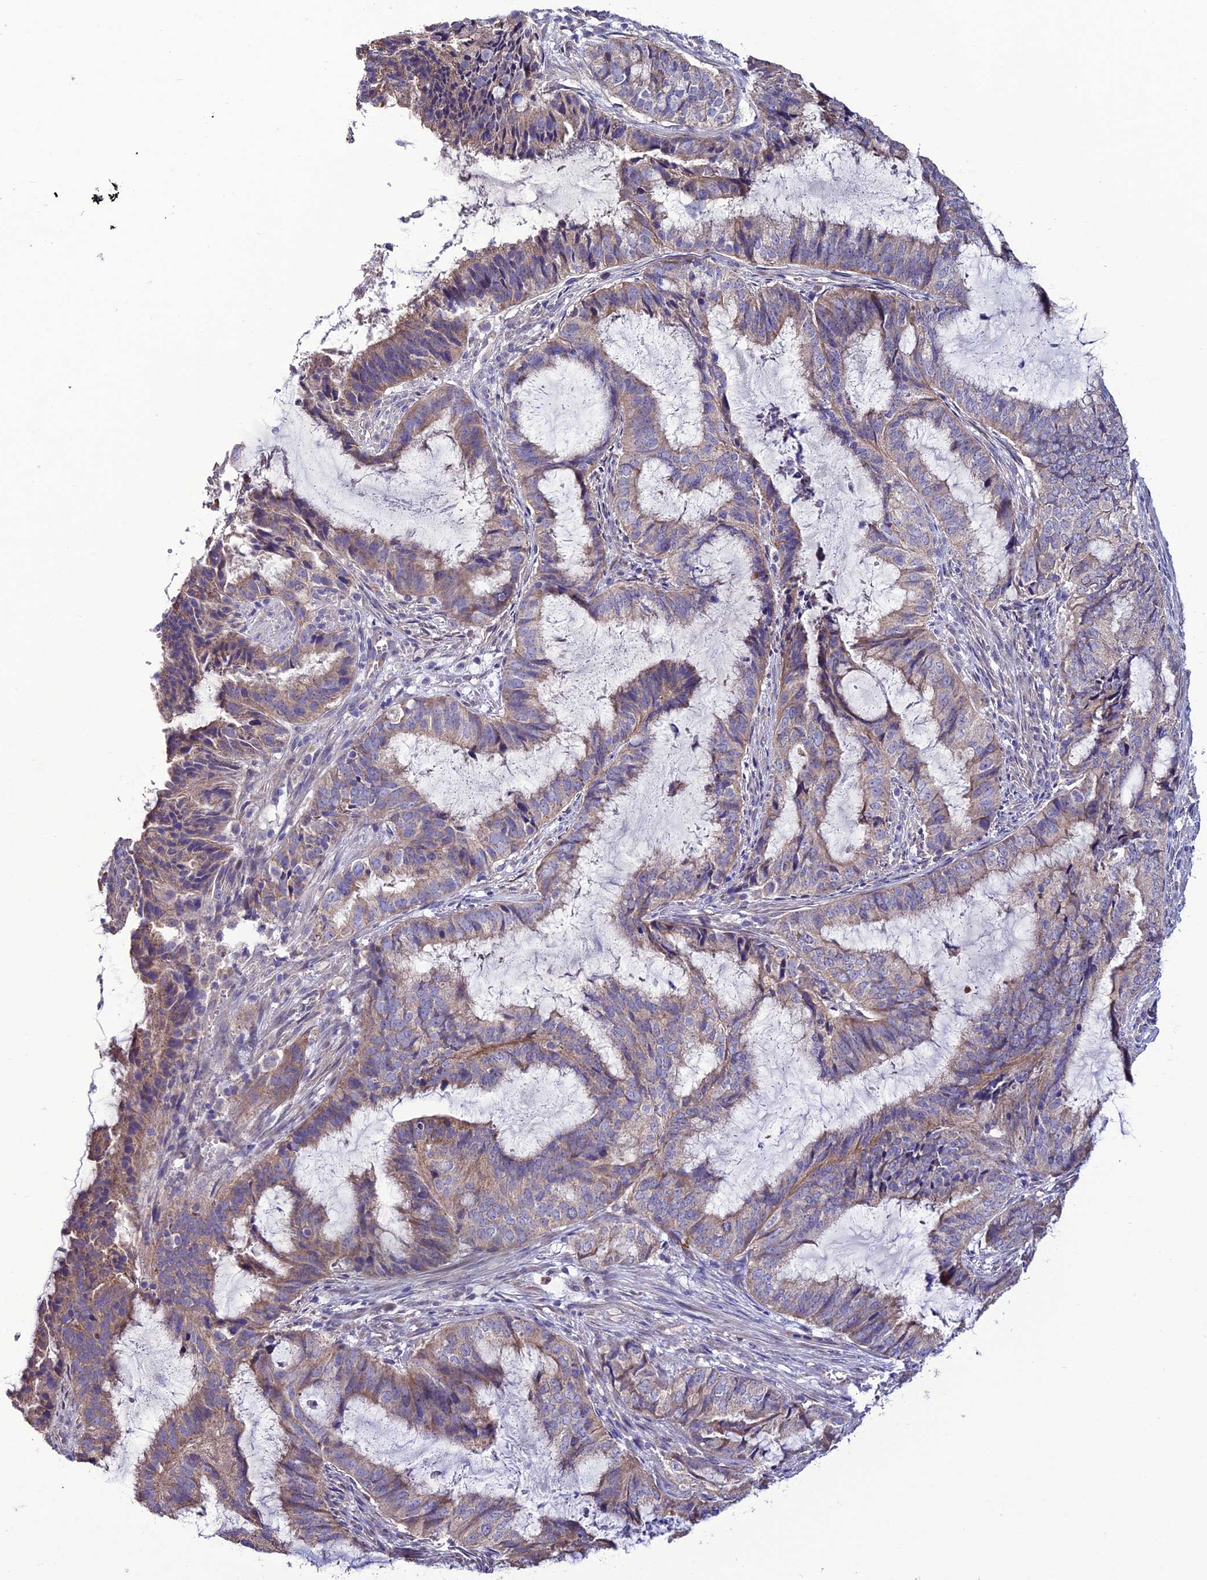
{"staining": {"intensity": "weak", "quantity": "25%-75%", "location": "cytoplasmic/membranous"}, "tissue": "endometrial cancer", "cell_type": "Tumor cells", "image_type": "cancer", "snomed": [{"axis": "morphology", "description": "Adenocarcinoma, NOS"}, {"axis": "topography", "description": "Endometrium"}], "caption": "Endometrial cancer (adenocarcinoma) tissue displays weak cytoplasmic/membranous positivity in approximately 25%-75% of tumor cells The protein is shown in brown color, while the nuclei are stained blue.", "gene": "HOGA1", "patient": {"sex": "female", "age": 51}}